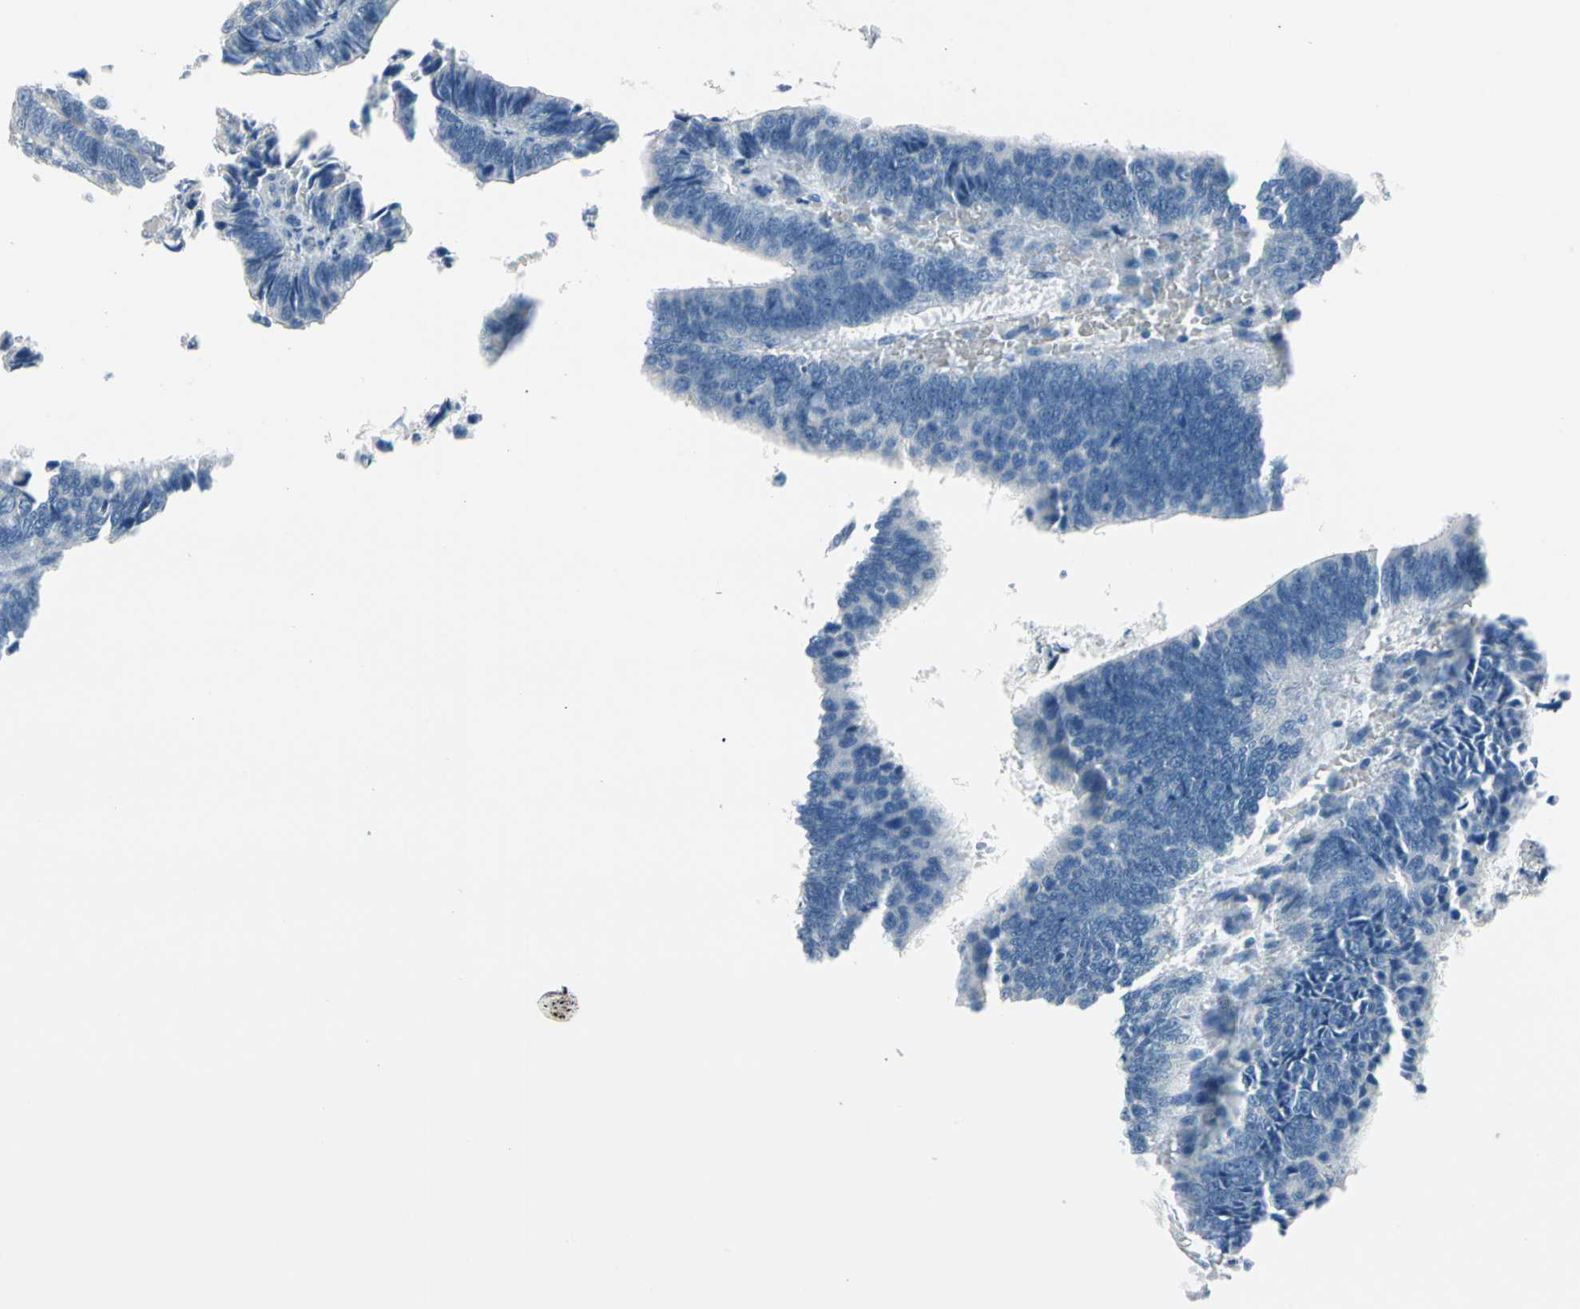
{"staining": {"intensity": "negative", "quantity": "none", "location": "none"}, "tissue": "colorectal cancer", "cell_type": "Tumor cells", "image_type": "cancer", "snomed": [{"axis": "morphology", "description": "Adenocarcinoma, NOS"}, {"axis": "topography", "description": "Colon"}], "caption": "Image shows no significant protein staining in tumor cells of adenocarcinoma (colorectal). (Stains: DAB (3,3'-diaminobenzidine) immunohistochemistry (IHC) with hematoxylin counter stain, Microscopy: brightfield microscopy at high magnification).", "gene": "PGR", "patient": {"sex": "male", "age": 72}}